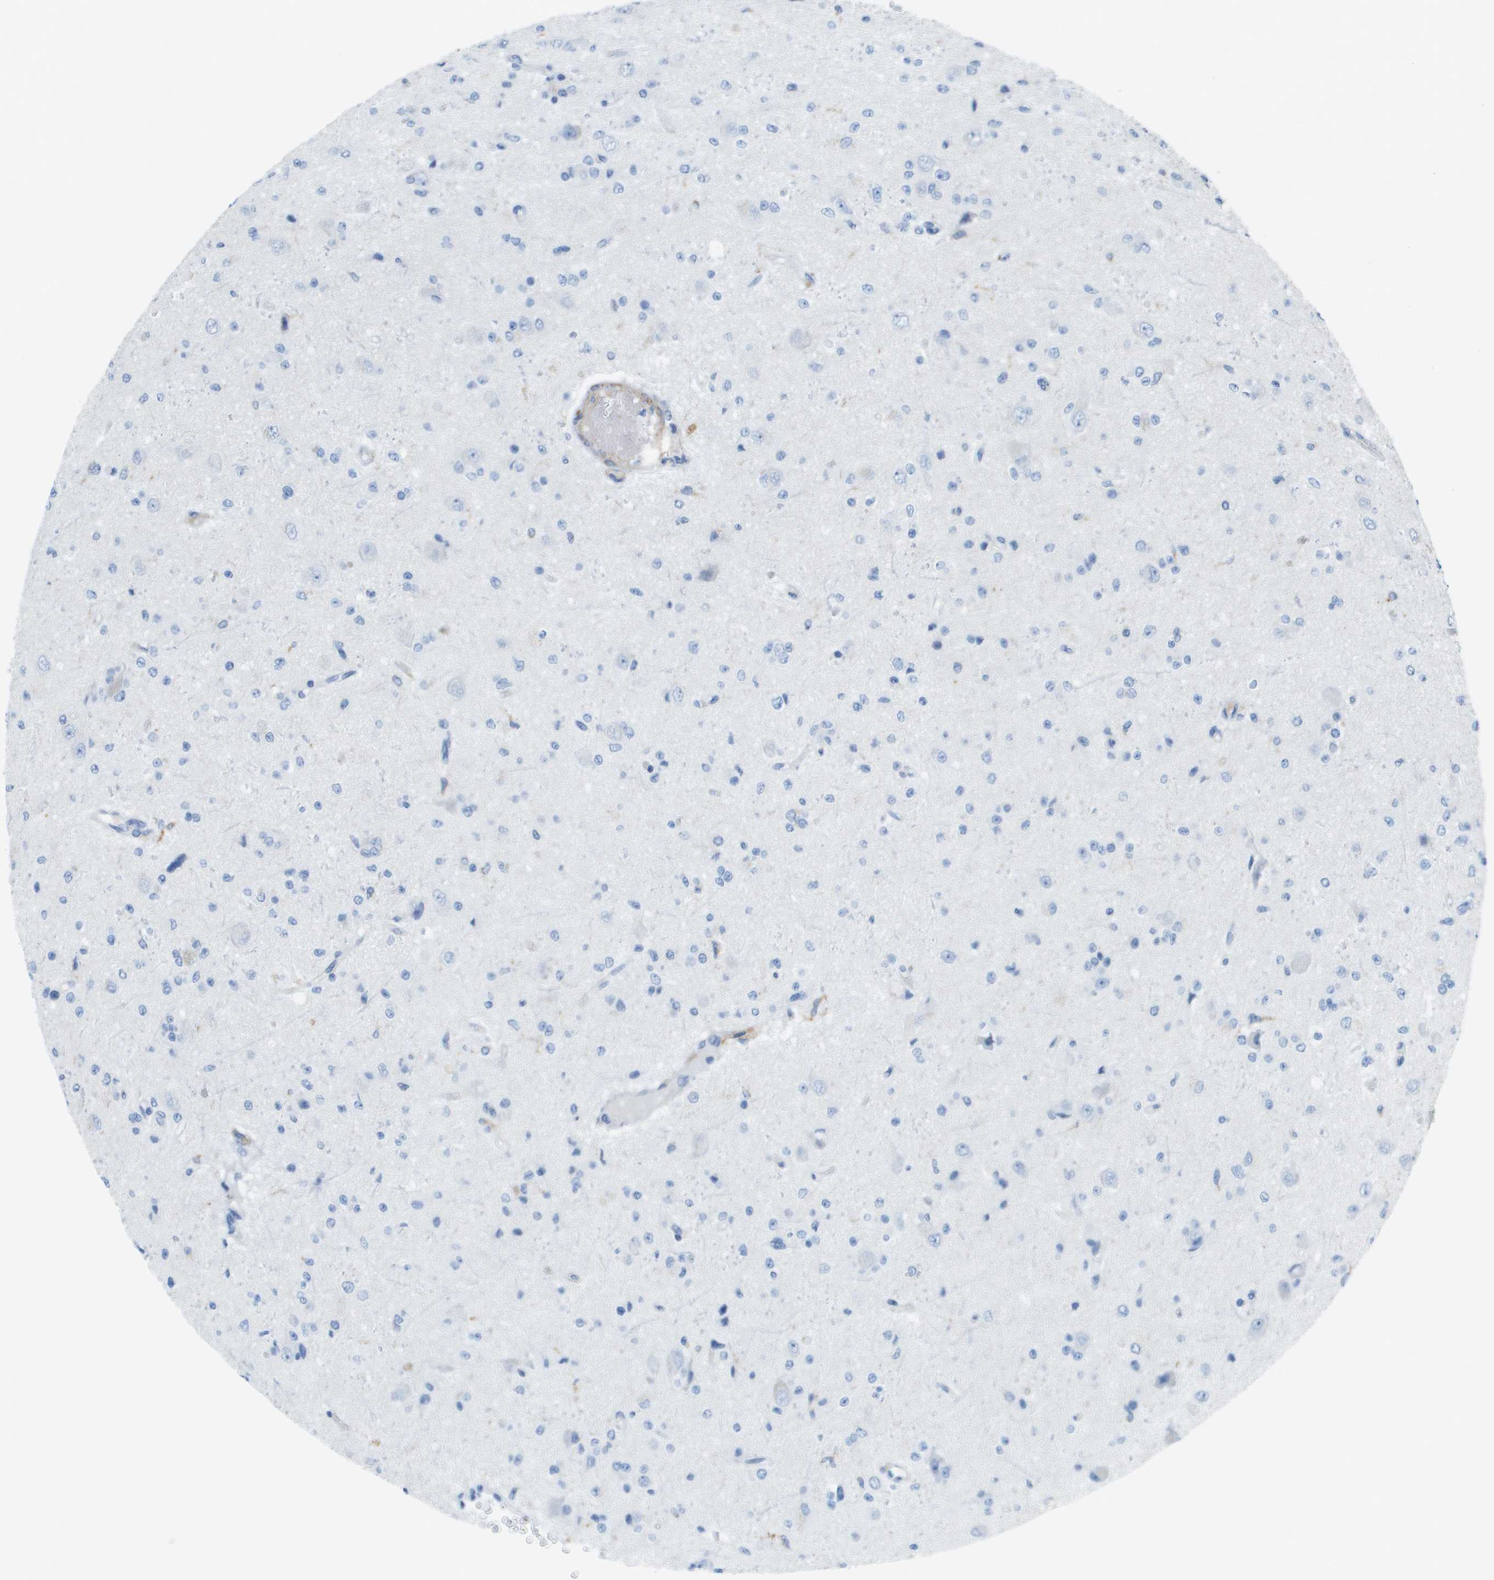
{"staining": {"intensity": "negative", "quantity": "none", "location": "none"}, "tissue": "glioma", "cell_type": "Tumor cells", "image_type": "cancer", "snomed": [{"axis": "morphology", "description": "Glioma, malignant, High grade"}, {"axis": "topography", "description": "pancreas cauda"}], "caption": "Immunohistochemical staining of human malignant high-grade glioma displays no significant expression in tumor cells.", "gene": "ZBTB43", "patient": {"sex": "male", "age": 60}}